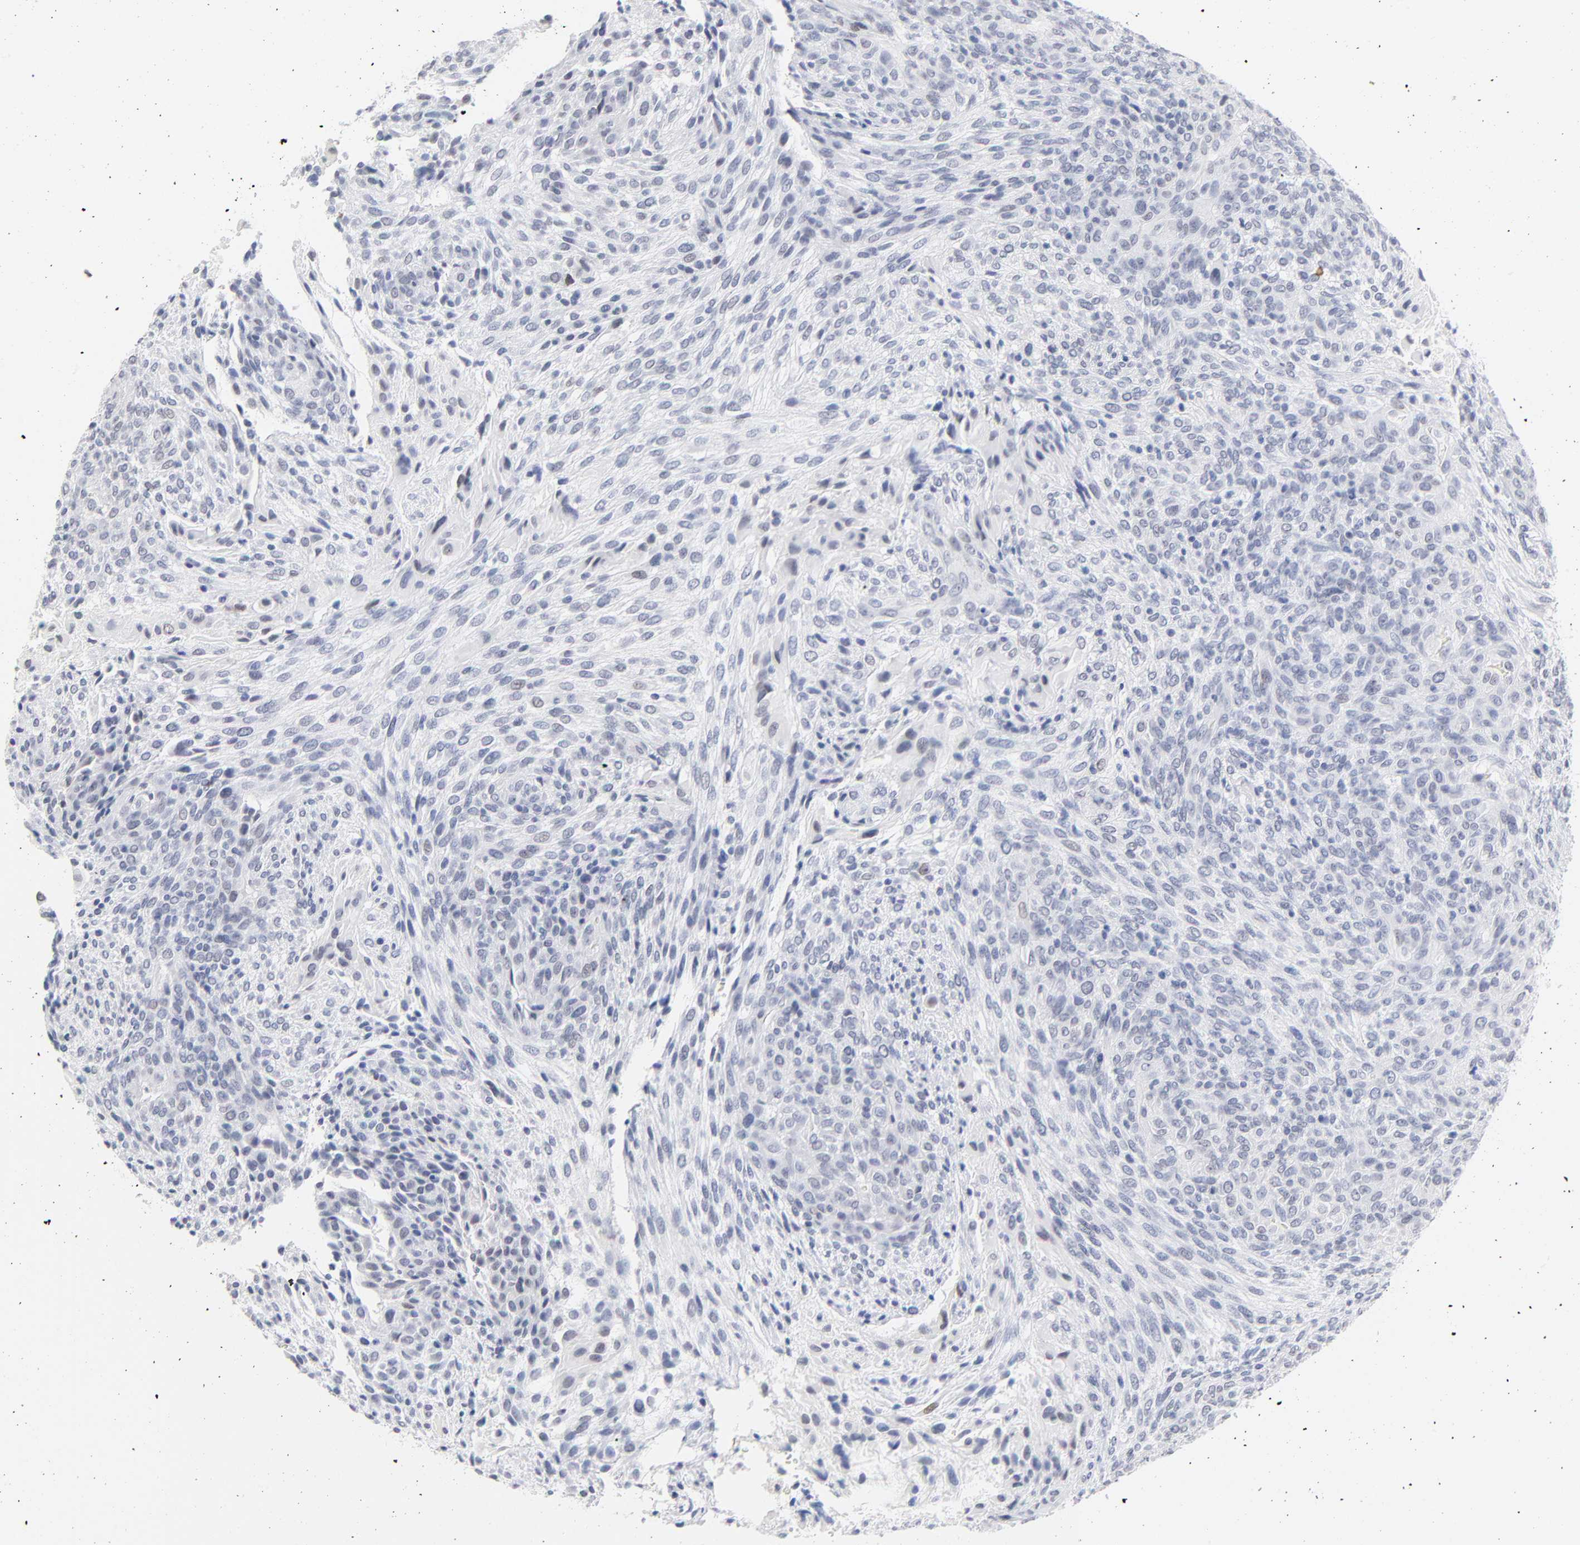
{"staining": {"intensity": "negative", "quantity": "none", "location": "none"}, "tissue": "glioma", "cell_type": "Tumor cells", "image_type": "cancer", "snomed": [{"axis": "morphology", "description": "Glioma, malignant, High grade"}, {"axis": "topography", "description": "Cerebral cortex"}], "caption": "Immunohistochemistry of human glioma shows no expression in tumor cells.", "gene": "ORC2", "patient": {"sex": "female", "age": 55}}